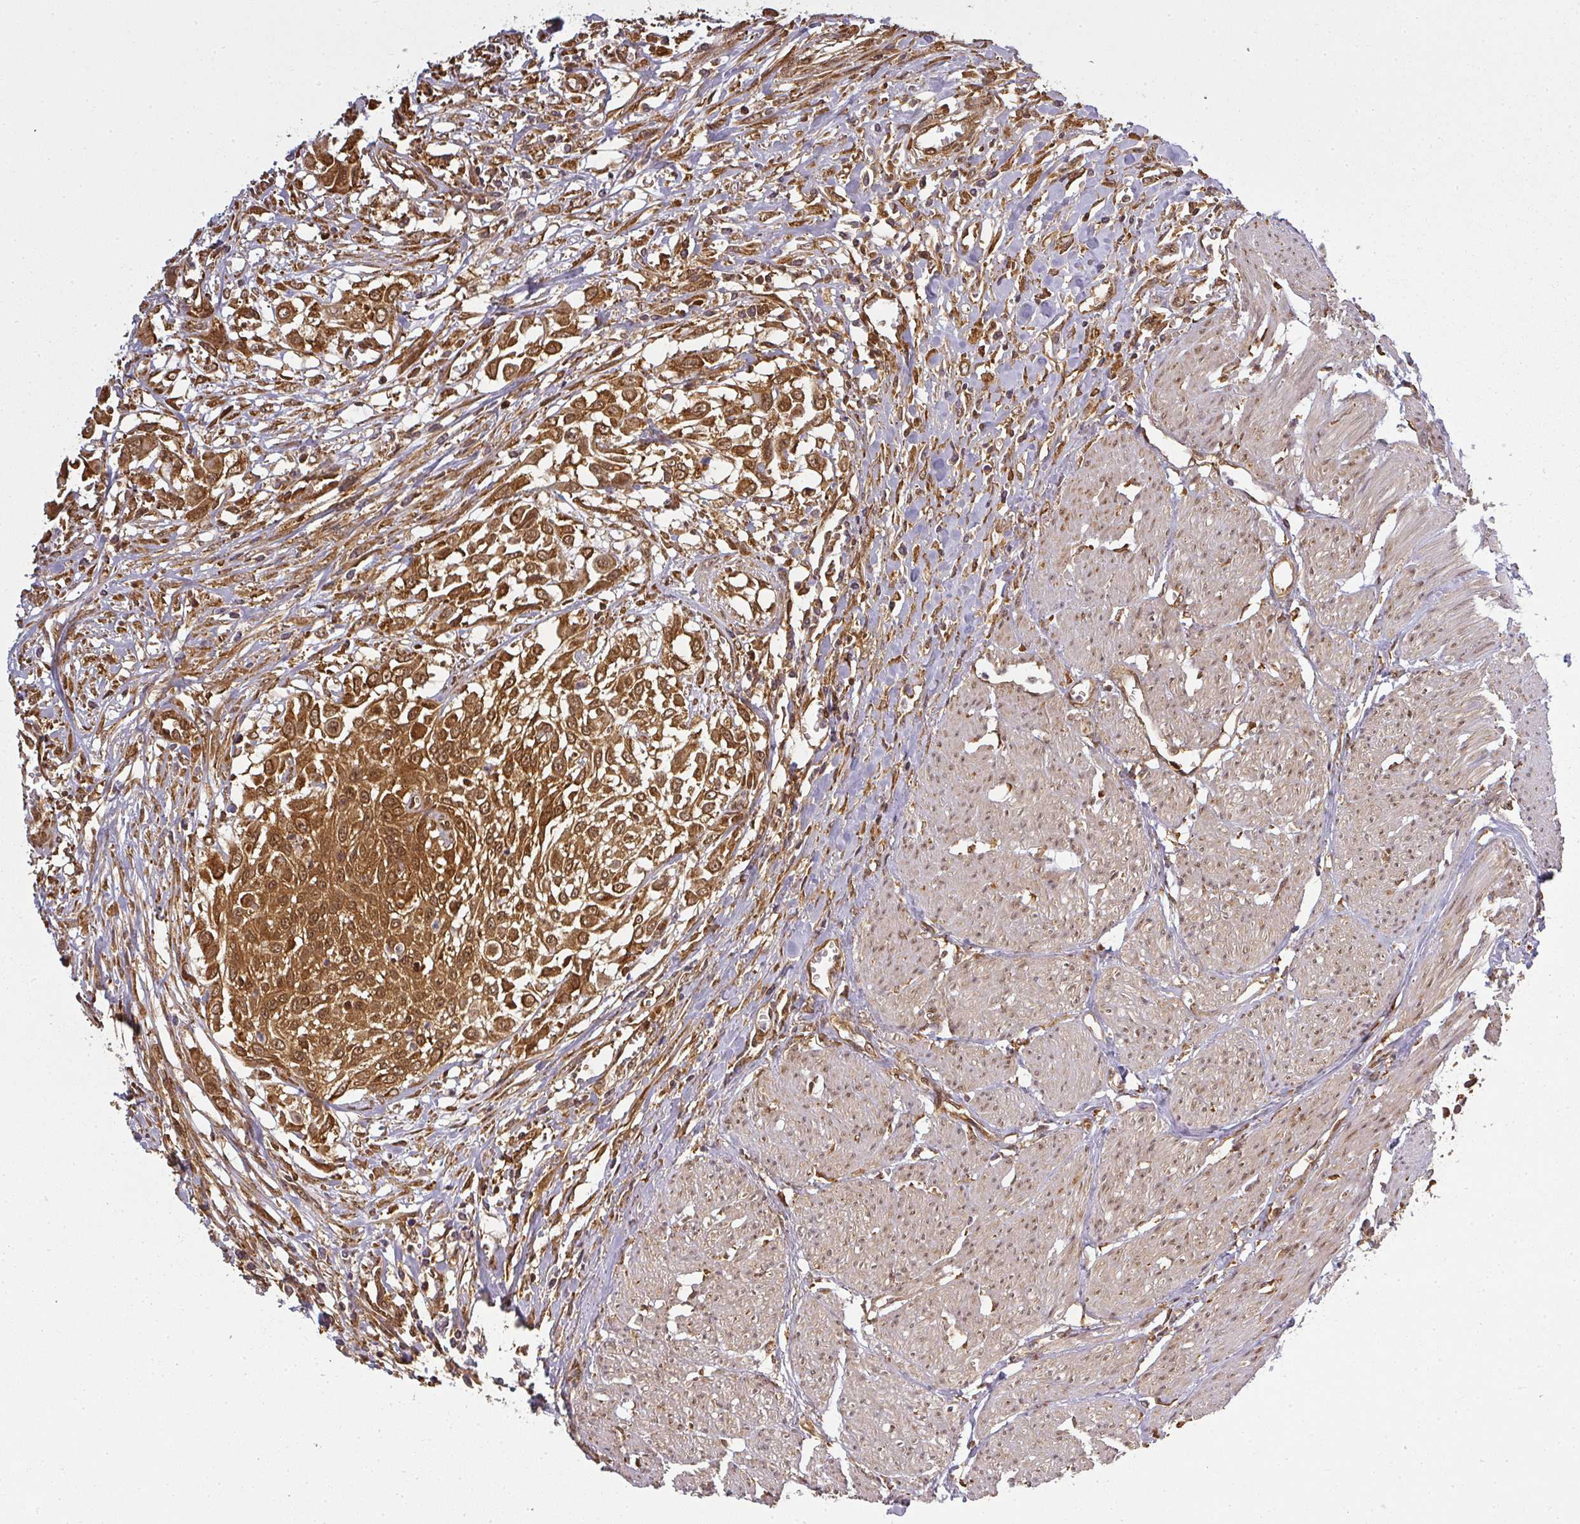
{"staining": {"intensity": "strong", "quantity": ">75%", "location": "cytoplasmic/membranous,nuclear"}, "tissue": "urothelial cancer", "cell_type": "Tumor cells", "image_type": "cancer", "snomed": [{"axis": "morphology", "description": "Urothelial carcinoma, High grade"}, {"axis": "topography", "description": "Urinary bladder"}], "caption": "Tumor cells reveal high levels of strong cytoplasmic/membranous and nuclear staining in about >75% of cells in human urothelial cancer.", "gene": "PPP6R3", "patient": {"sex": "male", "age": 57}}